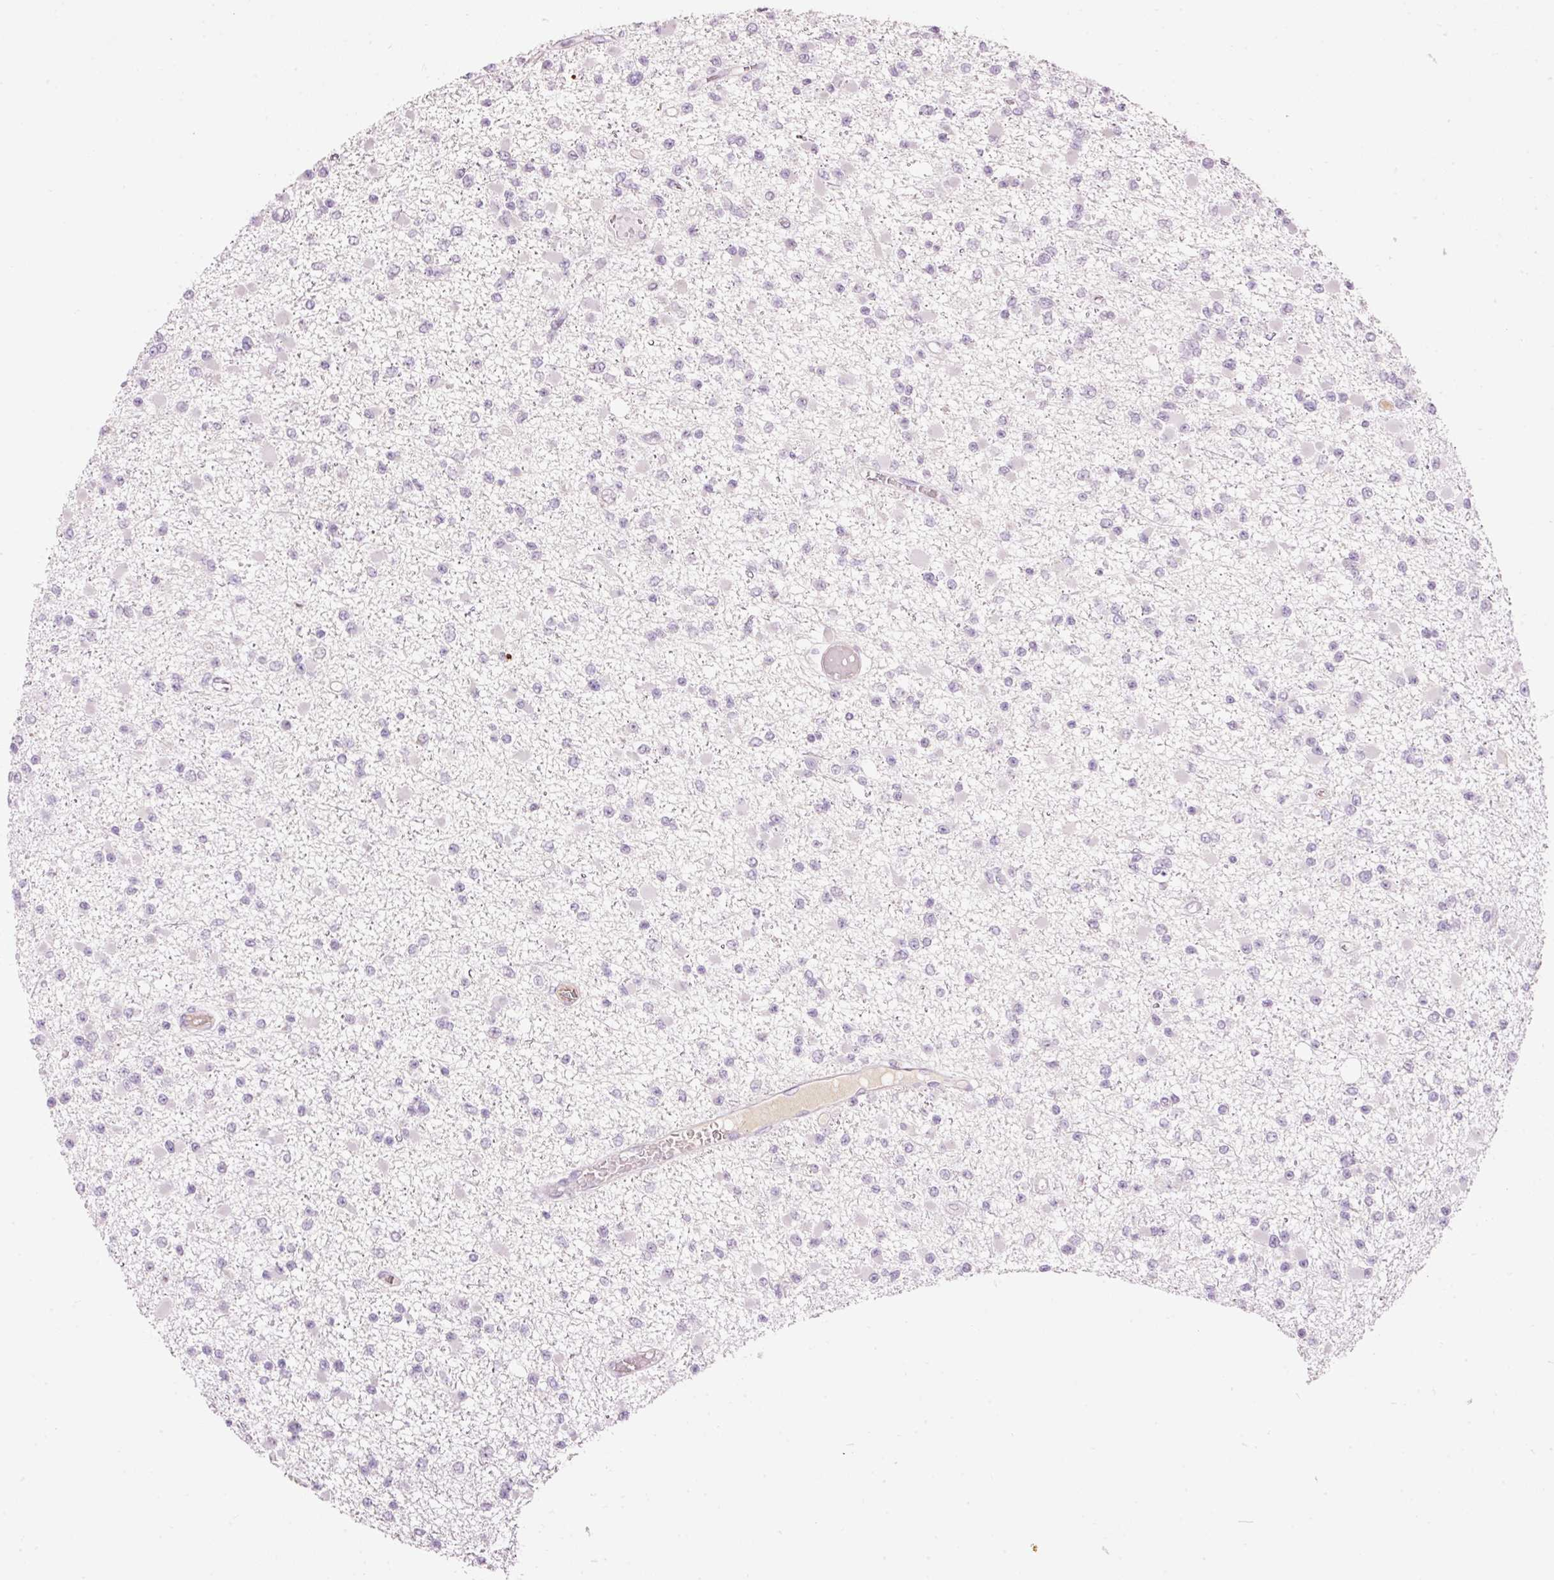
{"staining": {"intensity": "negative", "quantity": "none", "location": "none"}, "tissue": "glioma", "cell_type": "Tumor cells", "image_type": "cancer", "snomed": [{"axis": "morphology", "description": "Glioma, malignant, Low grade"}, {"axis": "topography", "description": "Brain"}], "caption": "Glioma was stained to show a protein in brown. There is no significant expression in tumor cells.", "gene": "ABHD11", "patient": {"sex": "female", "age": 22}}